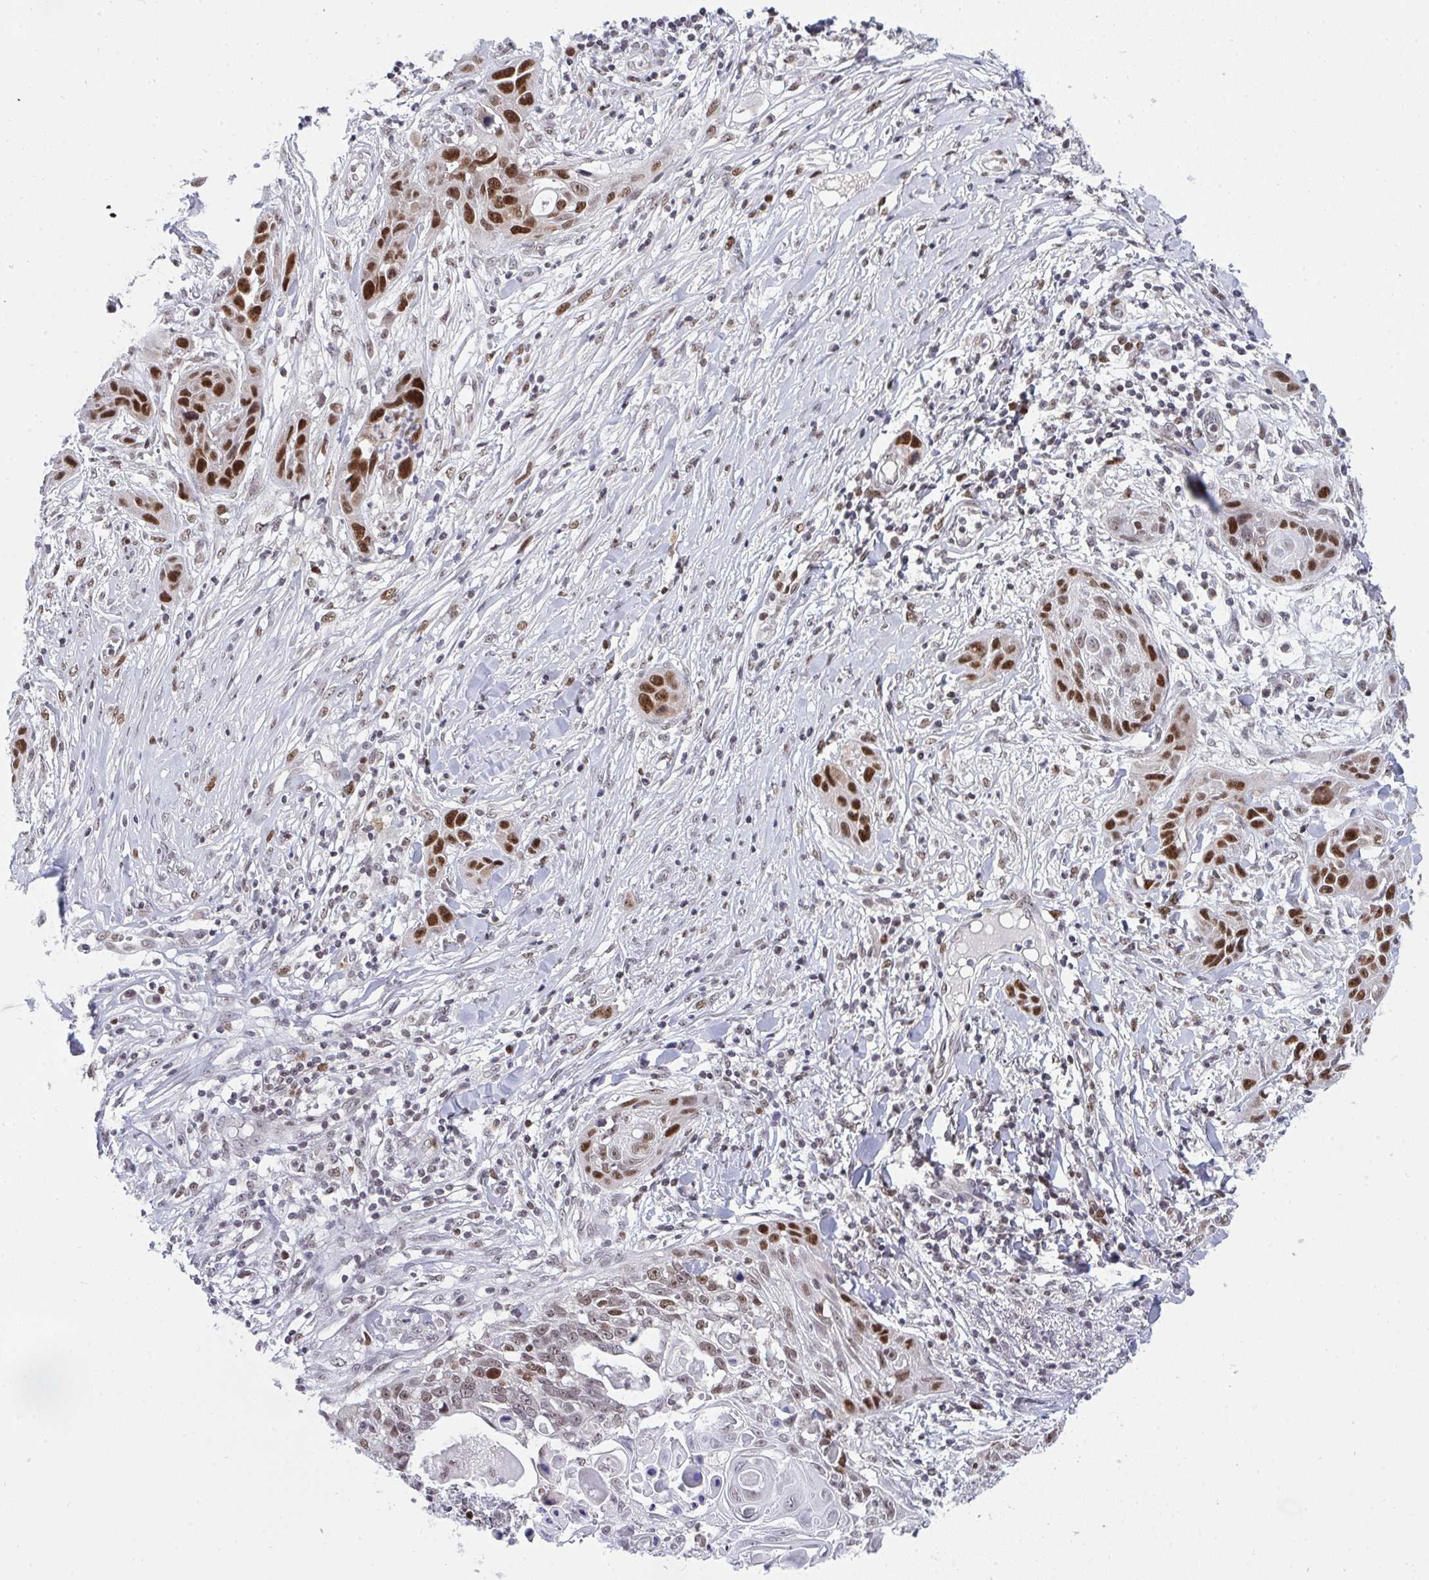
{"staining": {"intensity": "strong", "quantity": "25%-75%", "location": "nuclear"}, "tissue": "skin cancer", "cell_type": "Tumor cells", "image_type": "cancer", "snomed": [{"axis": "morphology", "description": "Squamous cell carcinoma, NOS"}, {"axis": "topography", "description": "Skin"}, {"axis": "topography", "description": "Vulva"}], "caption": "Immunohistochemistry of human skin cancer reveals high levels of strong nuclear staining in approximately 25%-75% of tumor cells.", "gene": "RFC4", "patient": {"sex": "female", "age": 83}}